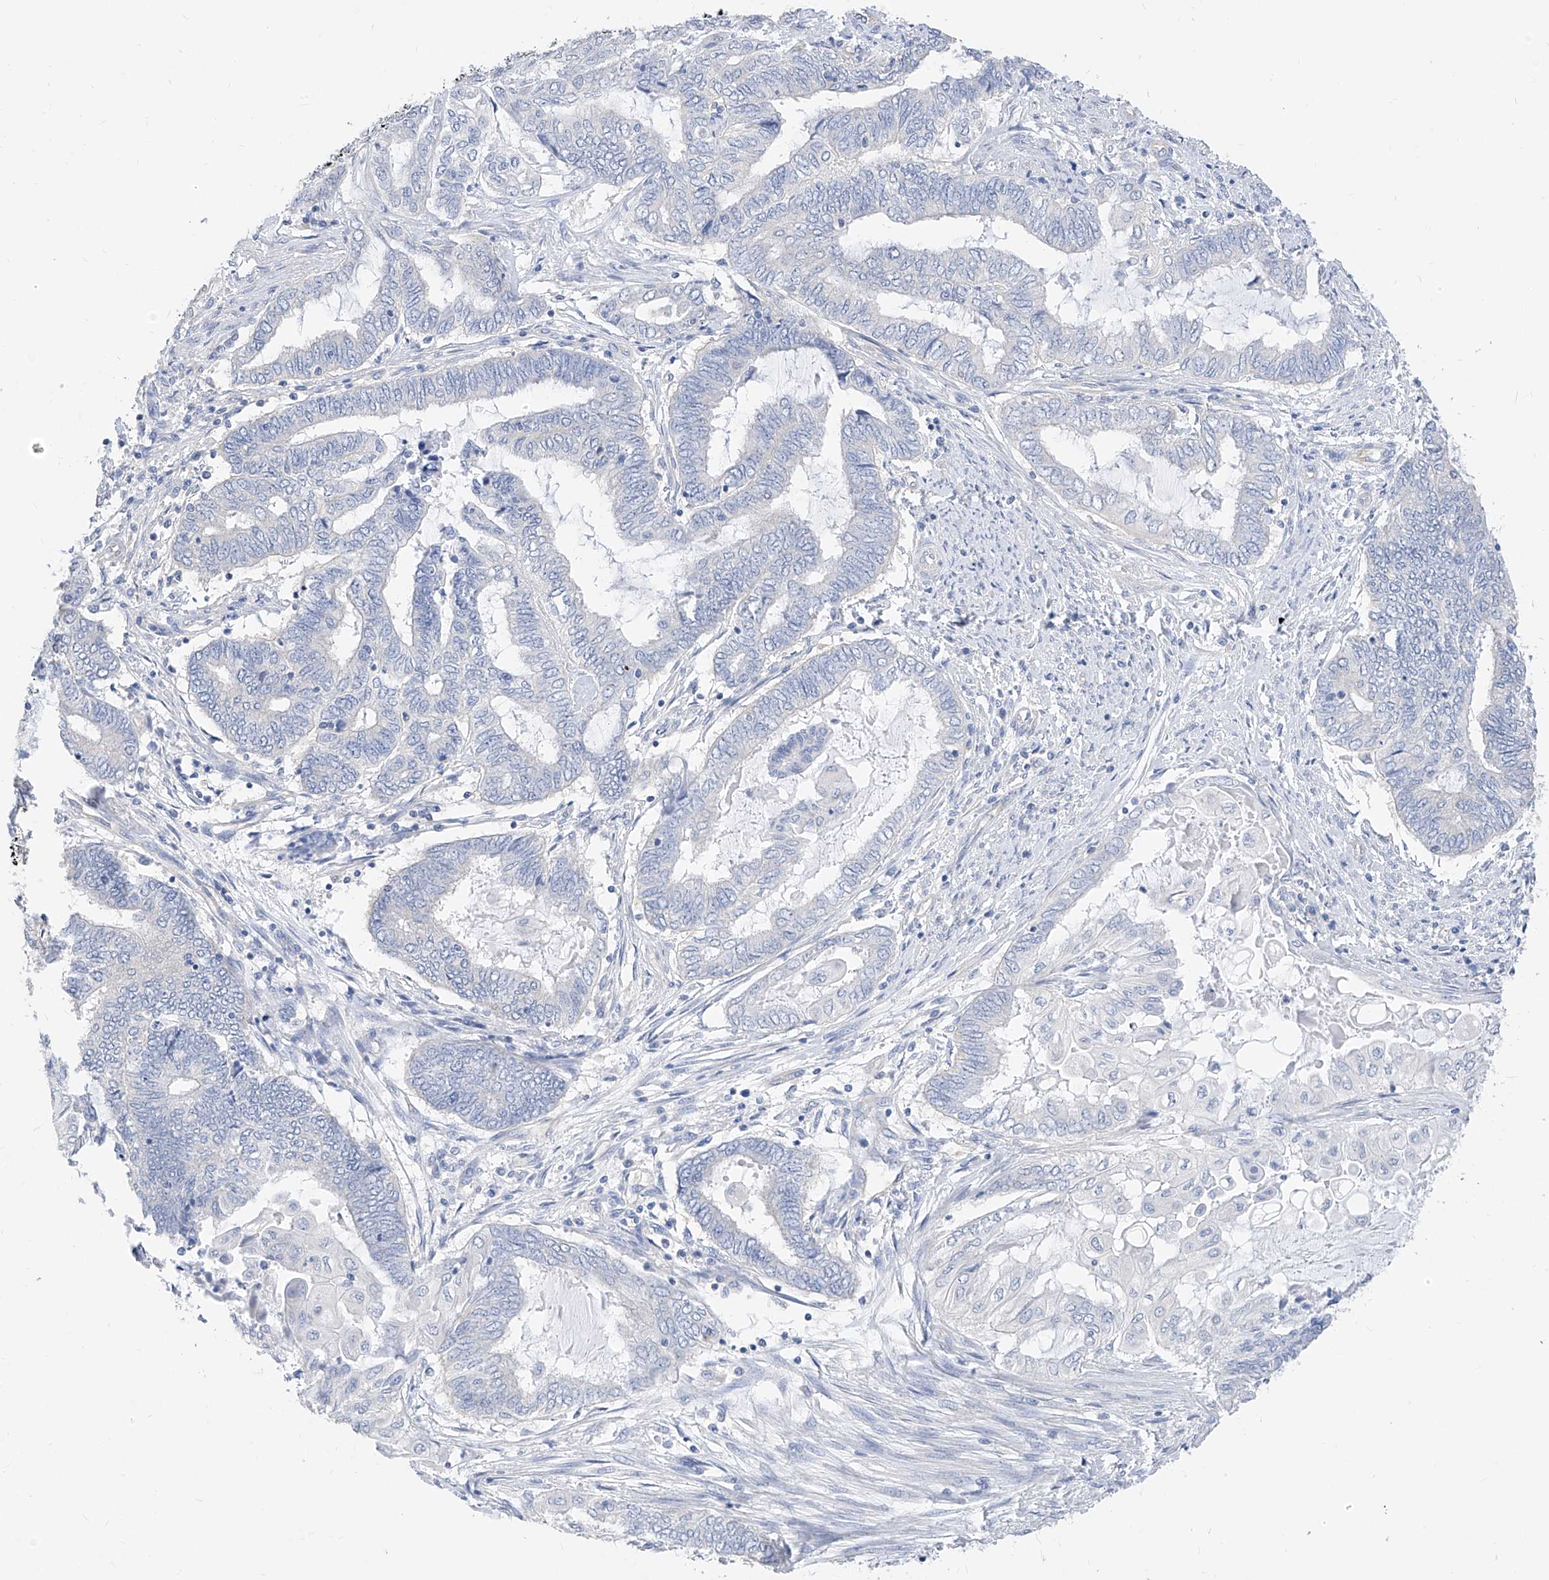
{"staining": {"intensity": "negative", "quantity": "none", "location": "none"}, "tissue": "endometrial cancer", "cell_type": "Tumor cells", "image_type": "cancer", "snomed": [{"axis": "morphology", "description": "Adenocarcinoma, NOS"}, {"axis": "topography", "description": "Uterus"}, {"axis": "topography", "description": "Endometrium"}], "caption": "Immunohistochemistry (IHC) image of human endometrial adenocarcinoma stained for a protein (brown), which exhibits no positivity in tumor cells.", "gene": "ZZEF1", "patient": {"sex": "female", "age": 70}}